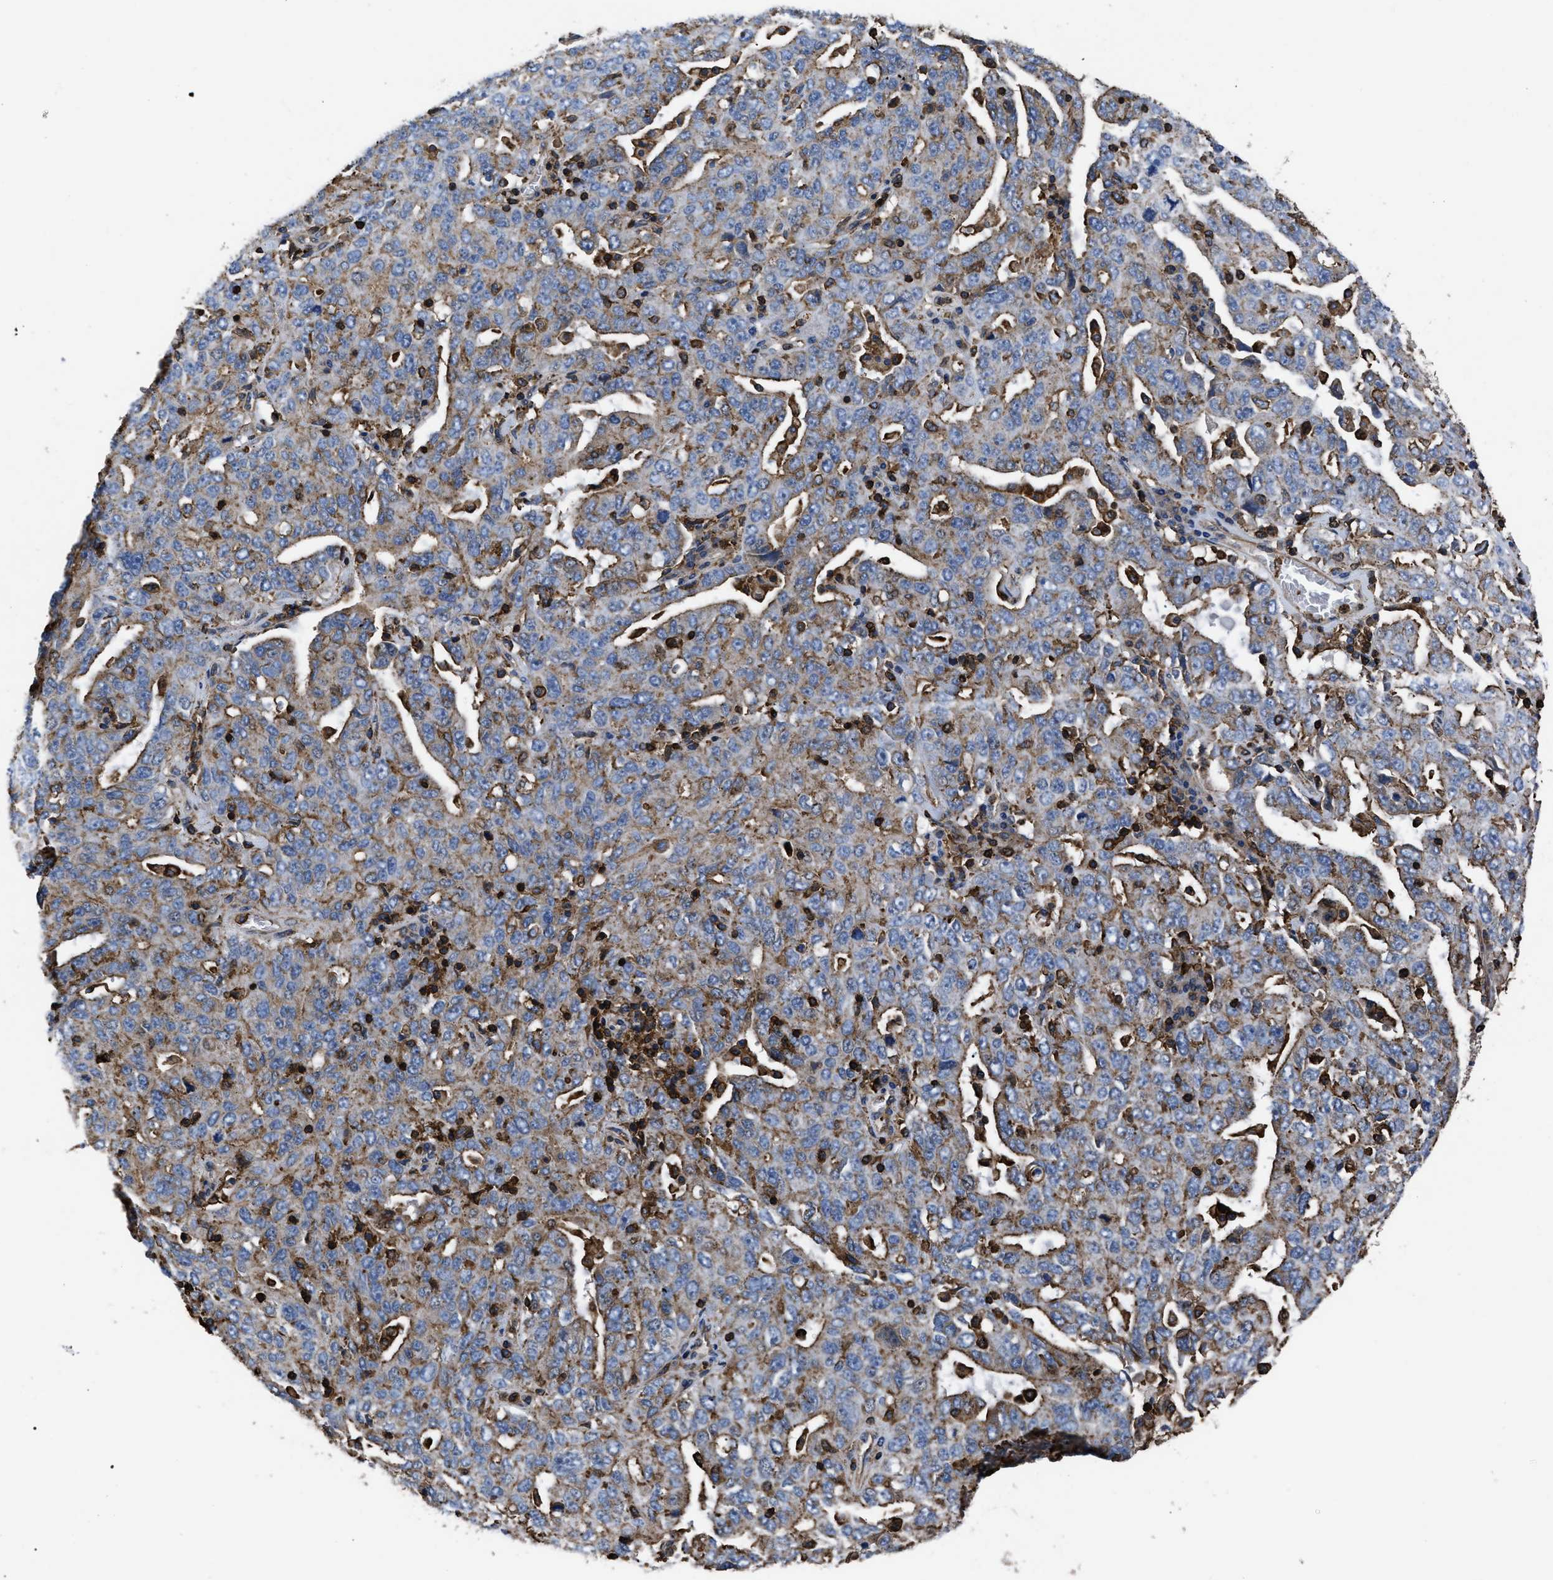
{"staining": {"intensity": "moderate", "quantity": ">75%", "location": "cytoplasmic/membranous"}, "tissue": "ovarian cancer", "cell_type": "Tumor cells", "image_type": "cancer", "snomed": [{"axis": "morphology", "description": "Carcinoma, endometroid"}, {"axis": "topography", "description": "Ovary"}], "caption": "Immunohistochemical staining of human endometroid carcinoma (ovarian) demonstrates medium levels of moderate cytoplasmic/membranous staining in about >75% of tumor cells.", "gene": "SCUBE2", "patient": {"sex": "female", "age": 62}}